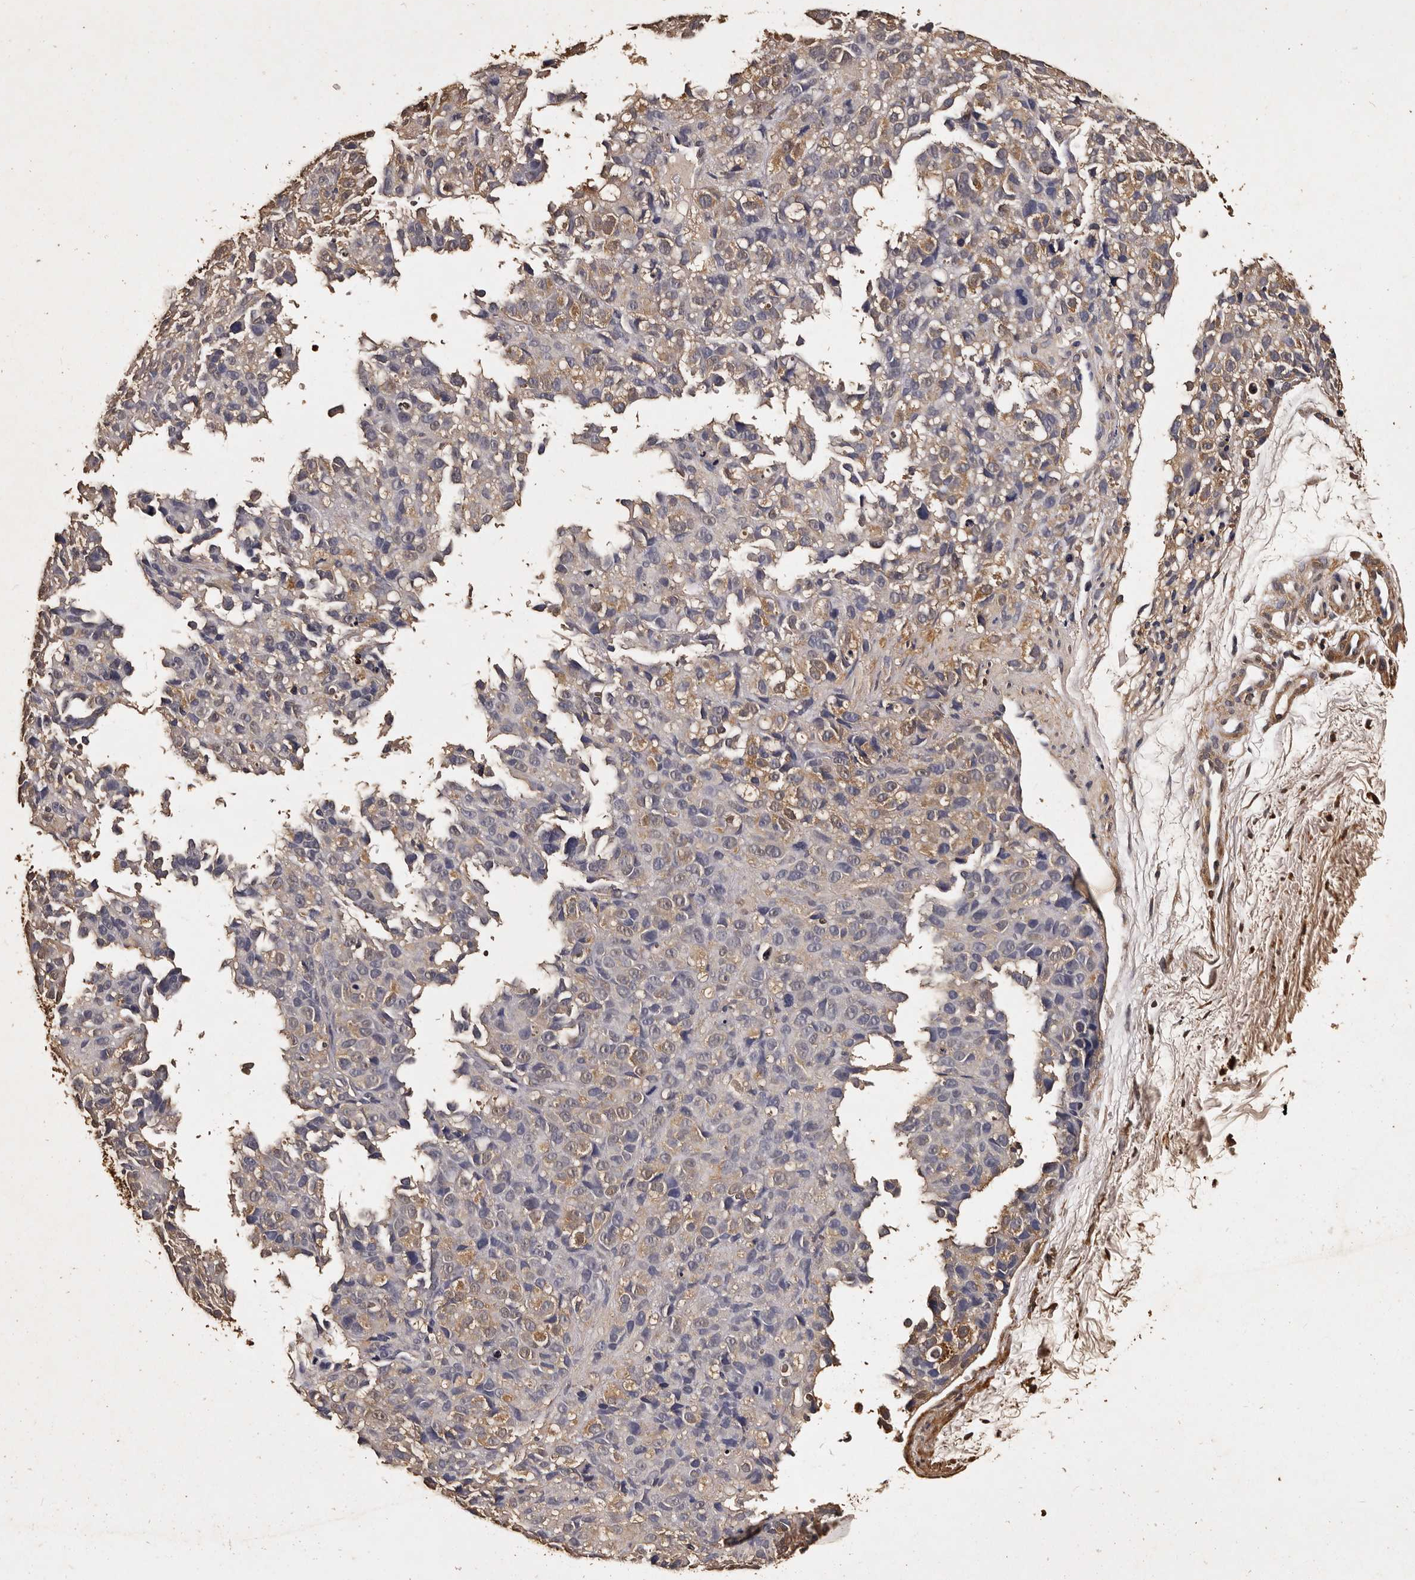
{"staining": {"intensity": "weak", "quantity": "<25%", "location": "cytoplasmic/membranous"}, "tissue": "melanoma", "cell_type": "Tumor cells", "image_type": "cancer", "snomed": [{"axis": "morphology", "description": "Malignant melanoma, Metastatic site"}, {"axis": "topography", "description": "Skin"}], "caption": "Immunohistochemistry (IHC) photomicrograph of neoplastic tissue: human melanoma stained with DAB shows no significant protein expression in tumor cells.", "gene": "PARS2", "patient": {"sex": "female", "age": 72}}